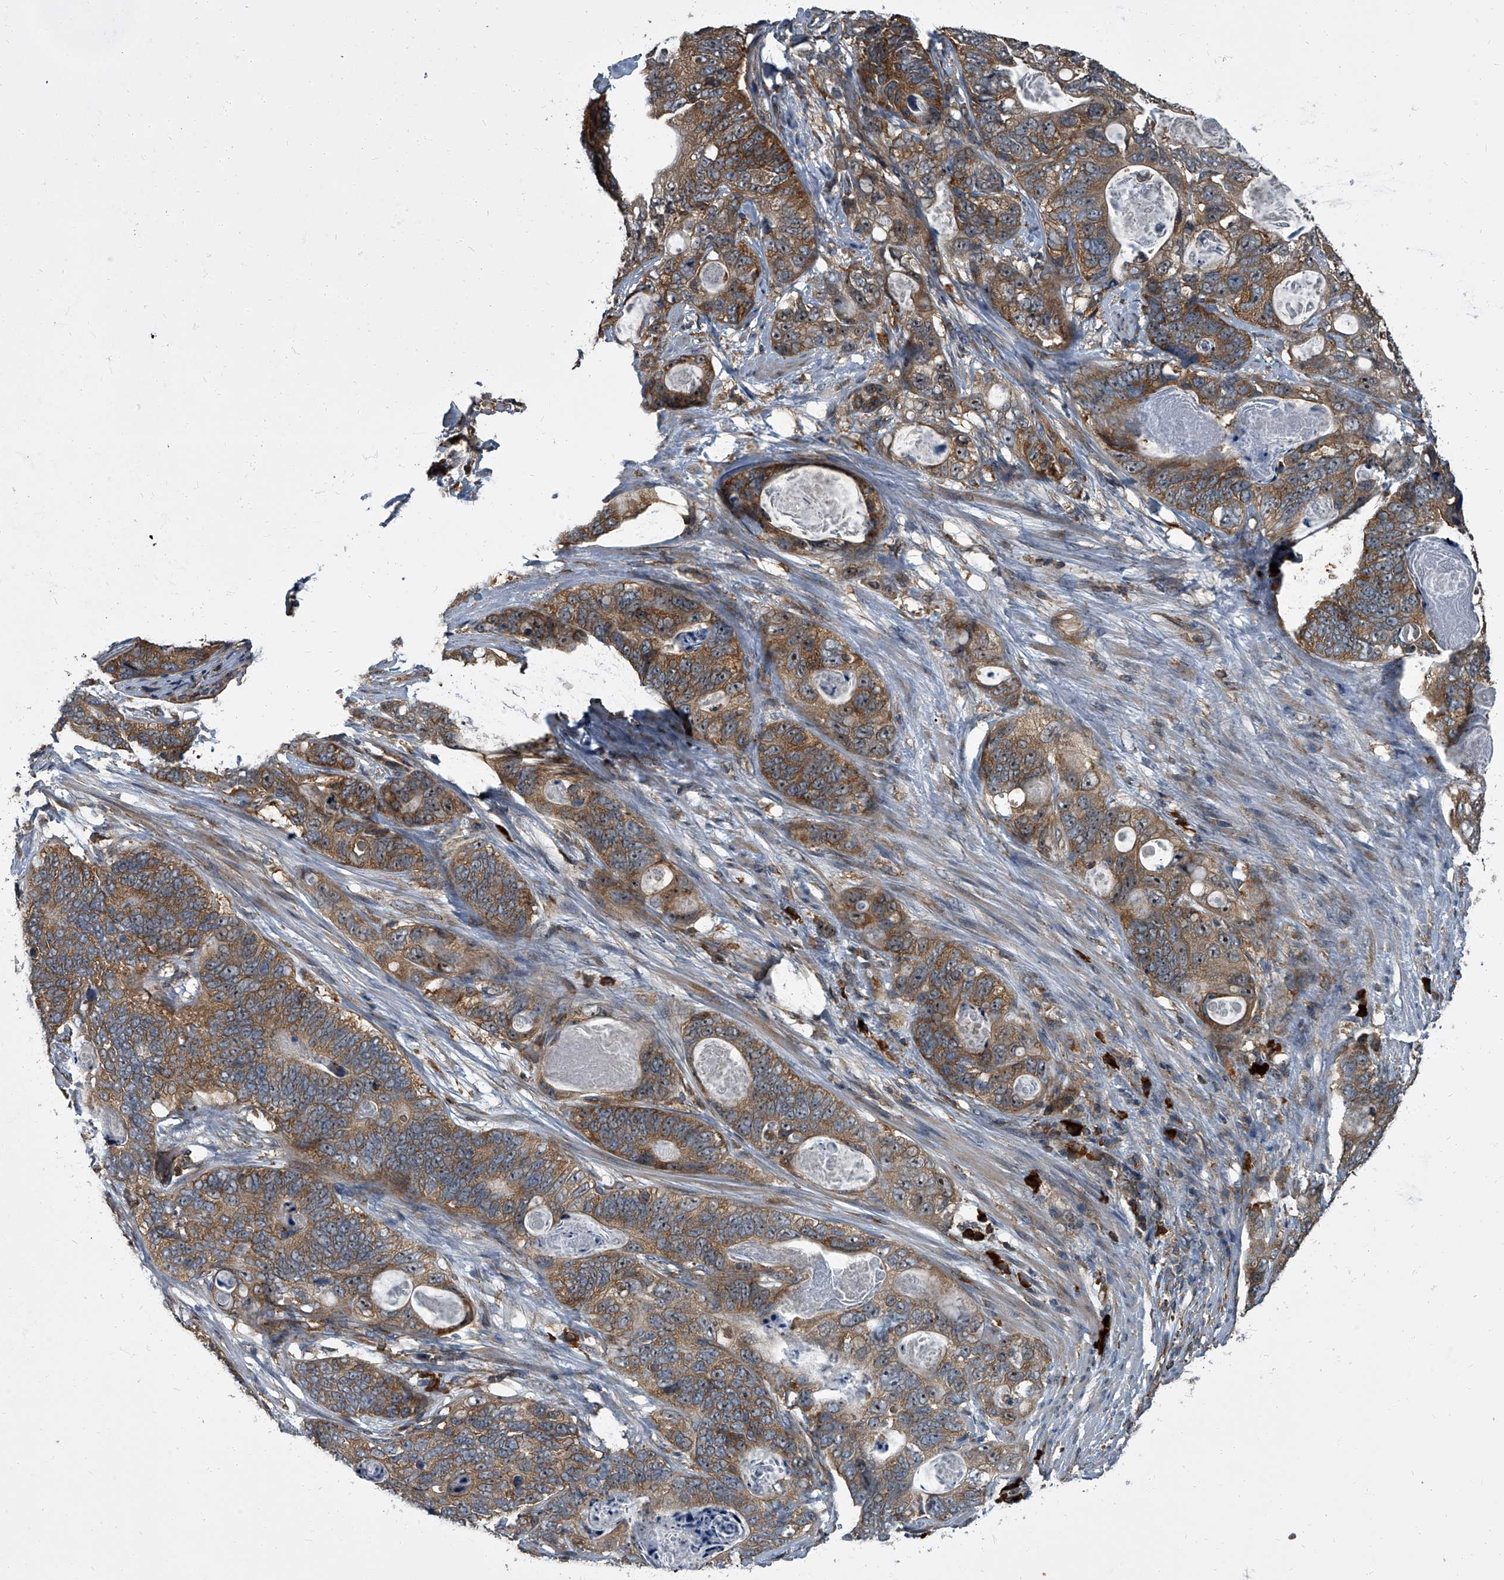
{"staining": {"intensity": "moderate", "quantity": ">75%", "location": "cytoplasmic/membranous"}, "tissue": "stomach cancer", "cell_type": "Tumor cells", "image_type": "cancer", "snomed": [{"axis": "morphology", "description": "Normal tissue, NOS"}, {"axis": "morphology", "description": "Adenocarcinoma, NOS"}, {"axis": "topography", "description": "Stomach"}], "caption": "Immunohistochemistry of stomach cancer demonstrates medium levels of moderate cytoplasmic/membranous expression in about >75% of tumor cells.", "gene": "CDV3", "patient": {"sex": "female", "age": 89}}